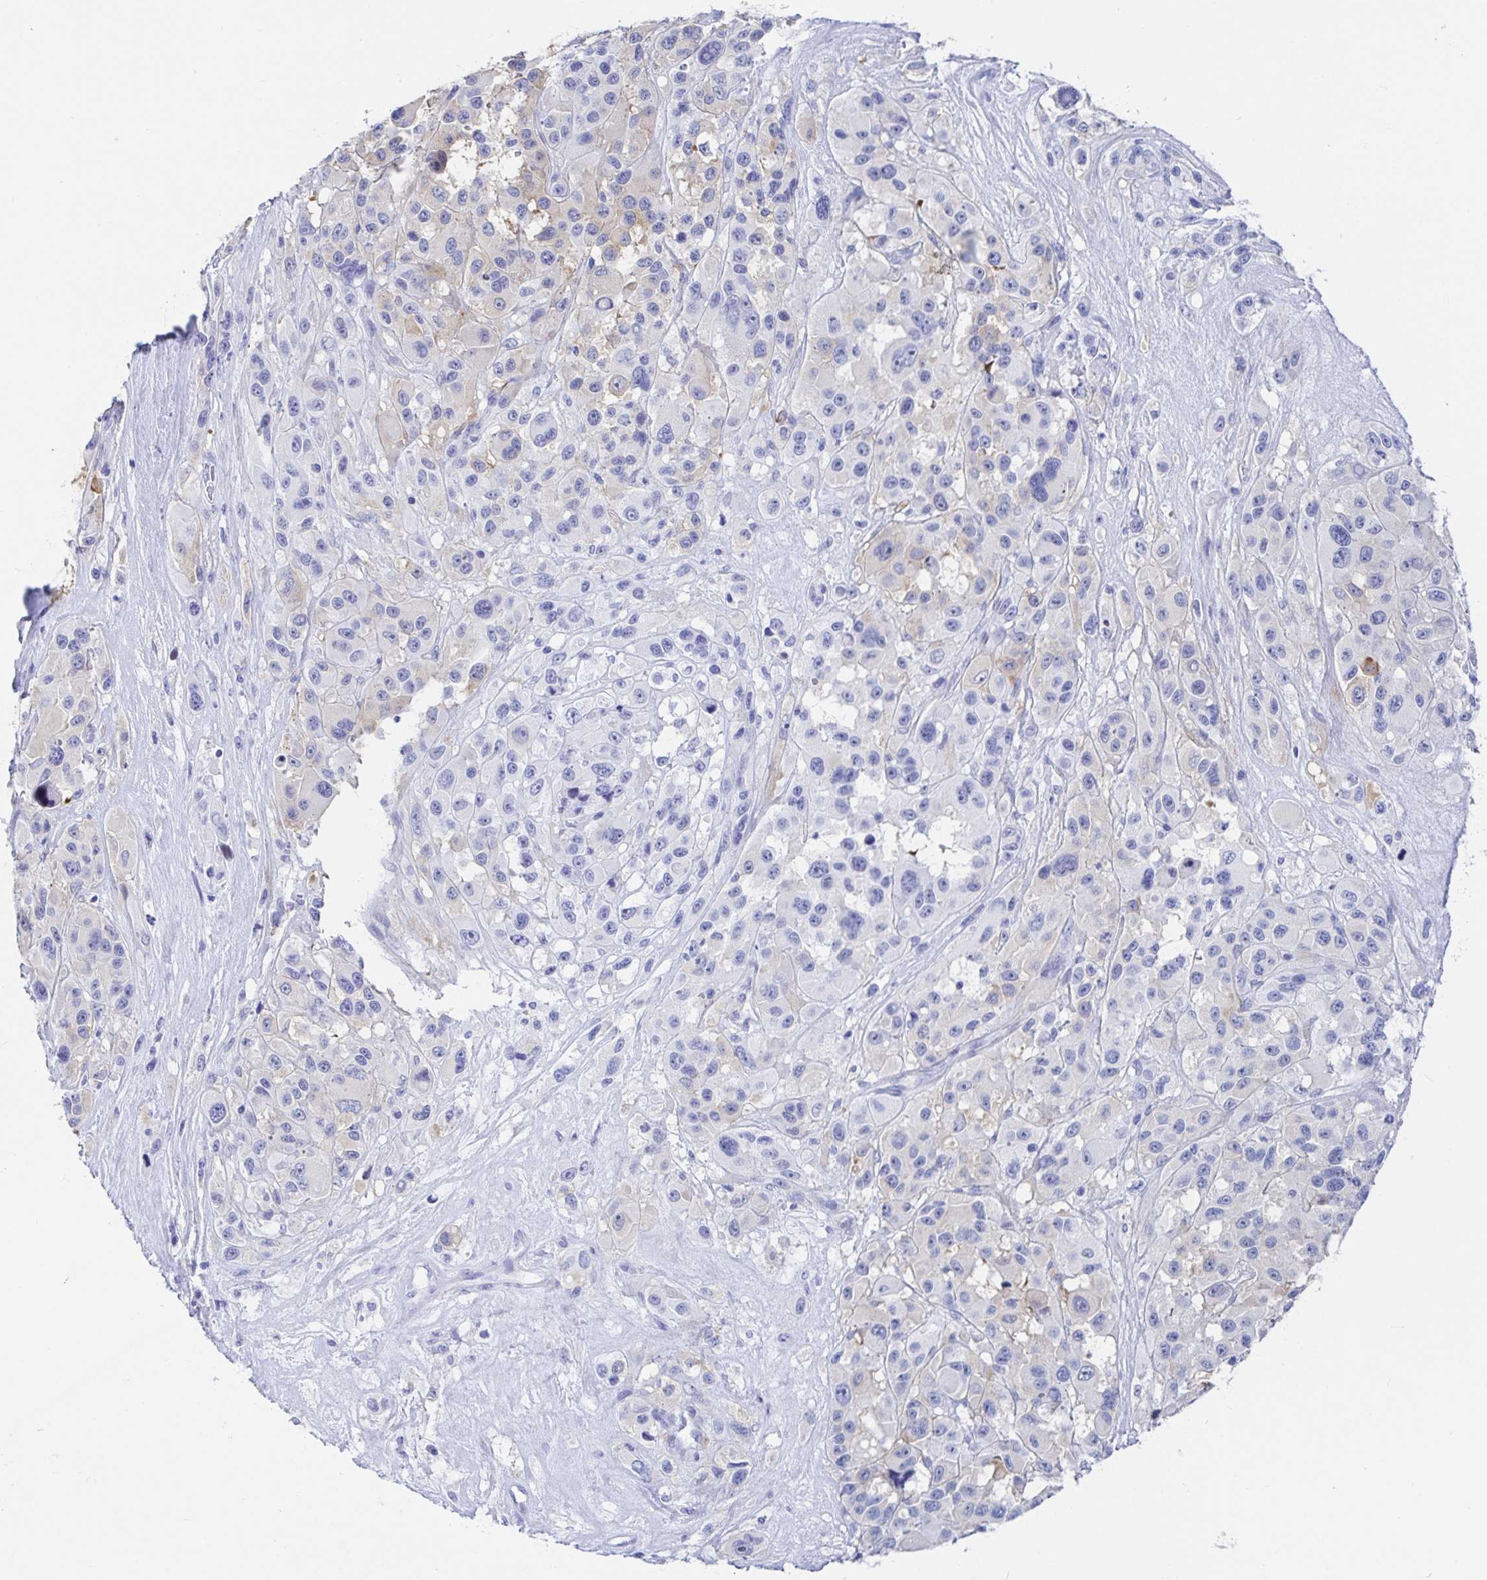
{"staining": {"intensity": "negative", "quantity": "none", "location": "none"}, "tissue": "melanoma", "cell_type": "Tumor cells", "image_type": "cancer", "snomed": [{"axis": "morphology", "description": "Malignant melanoma, Metastatic site"}, {"axis": "topography", "description": "Lymph node"}], "caption": "This is a histopathology image of immunohistochemistry (IHC) staining of malignant melanoma (metastatic site), which shows no staining in tumor cells. The staining is performed using DAB (3,3'-diaminobenzidine) brown chromogen with nuclei counter-stained in using hematoxylin.", "gene": "KCNH6", "patient": {"sex": "female", "age": 65}}